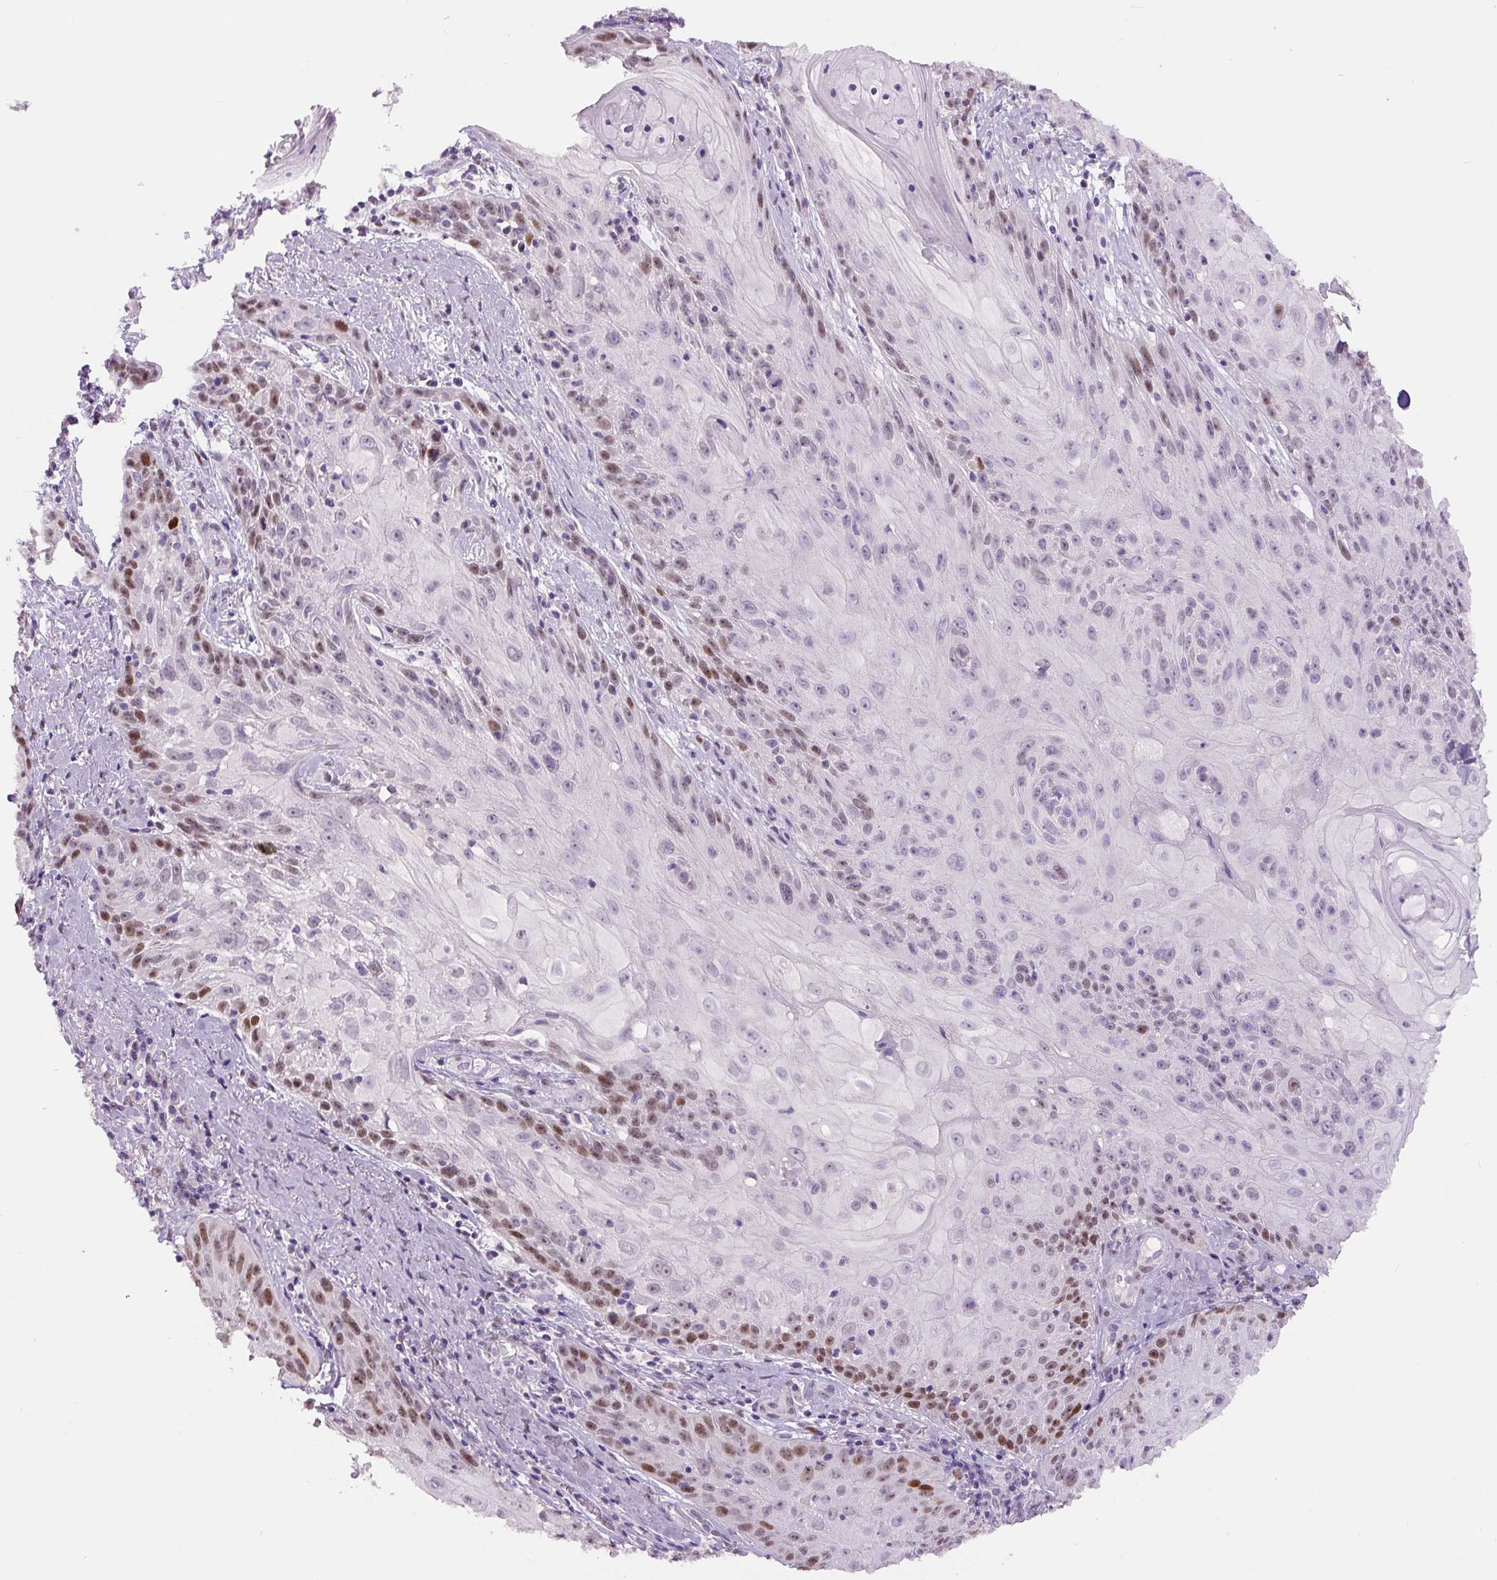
{"staining": {"intensity": "moderate", "quantity": "25%-75%", "location": "nuclear"}, "tissue": "skin cancer", "cell_type": "Tumor cells", "image_type": "cancer", "snomed": [{"axis": "morphology", "description": "Squamous cell carcinoma, NOS"}, {"axis": "topography", "description": "Skin"}, {"axis": "topography", "description": "Vulva"}], "caption": "Protein staining of skin squamous cell carcinoma tissue reveals moderate nuclear positivity in approximately 25%-75% of tumor cells.", "gene": "SIX1", "patient": {"sex": "female", "age": 76}}